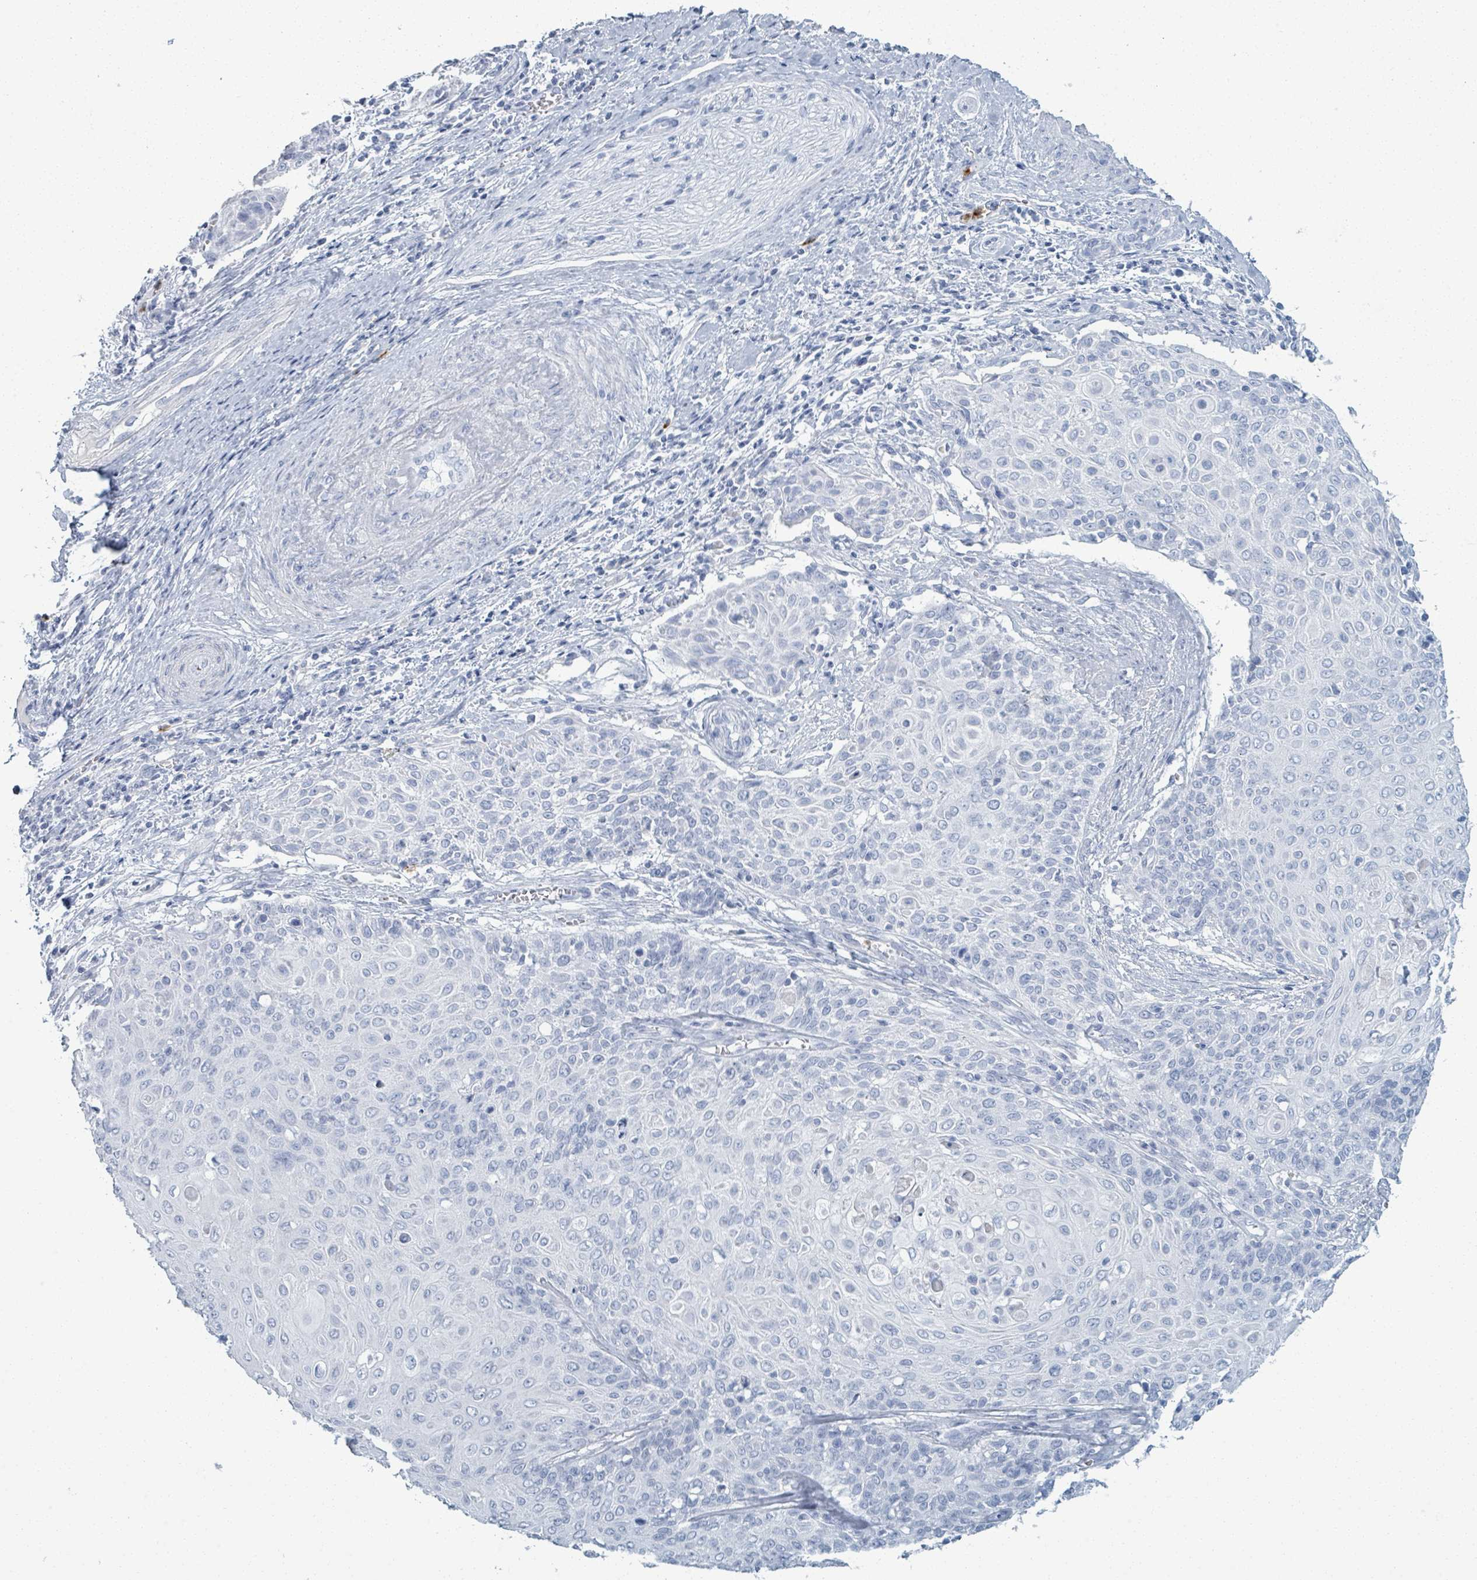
{"staining": {"intensity": "negative", "quantity": "none", "location": "none"}, "tissue": "cervical cancer", "cell_type": "Tumor cells", "image_type": "cancer", "snomed": [{"axis": "morphology", "description": "Squamous cell carcinoma, NOS"}, {"axis": "topography", "description": "Cervix"}], "caption": "High magnification brightfield microscopy of squamous cell carcinoma (cervical) stained with DAB (brown) and counterstained with hematoxylin (blue): tumor cells show no significant expression.", "gene": "DEFA4", "patient": {"sex": "female", "age": 39}}